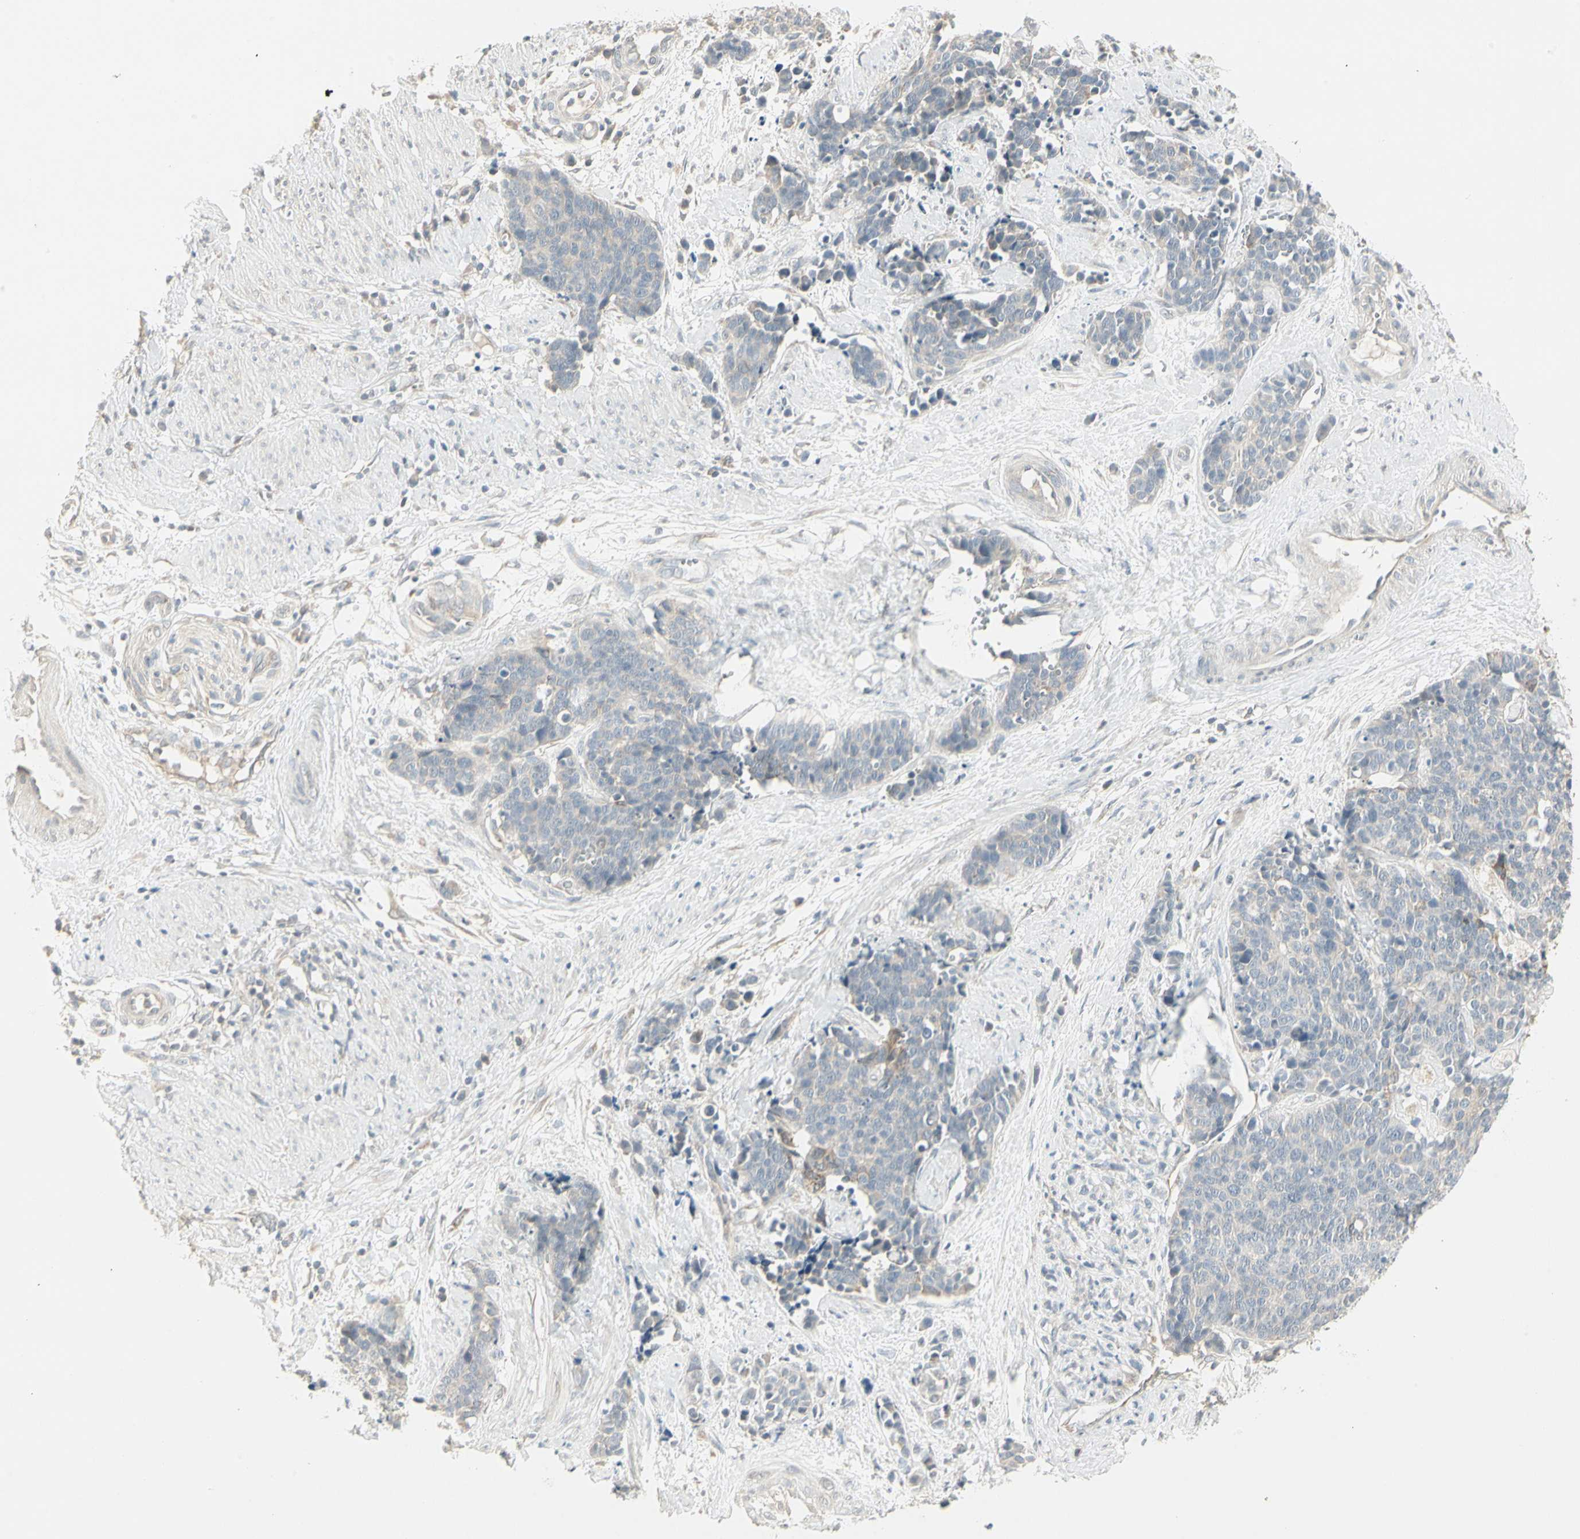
{"staining": {"intensity": "weak", "quantity": "25%-75%", "location": "cytoplasmic/membranous"}, "tissue": "cervical cancer", "cell_type": "Tumor cells", "image_type": "cancer", "snomed": [{"axis": "morphology", "description": "Squamous cell carcinoma, NOS"}, {"axis": "topography", "description": "Cervix"}], "caption": "The image reveals a brown stain indicating the presence of a protein in the cytoplasmic/membranous of tumor cells in cervical cancer.", "gene": "ZFP36", "patient": {"sex": "female", "age": 35}}